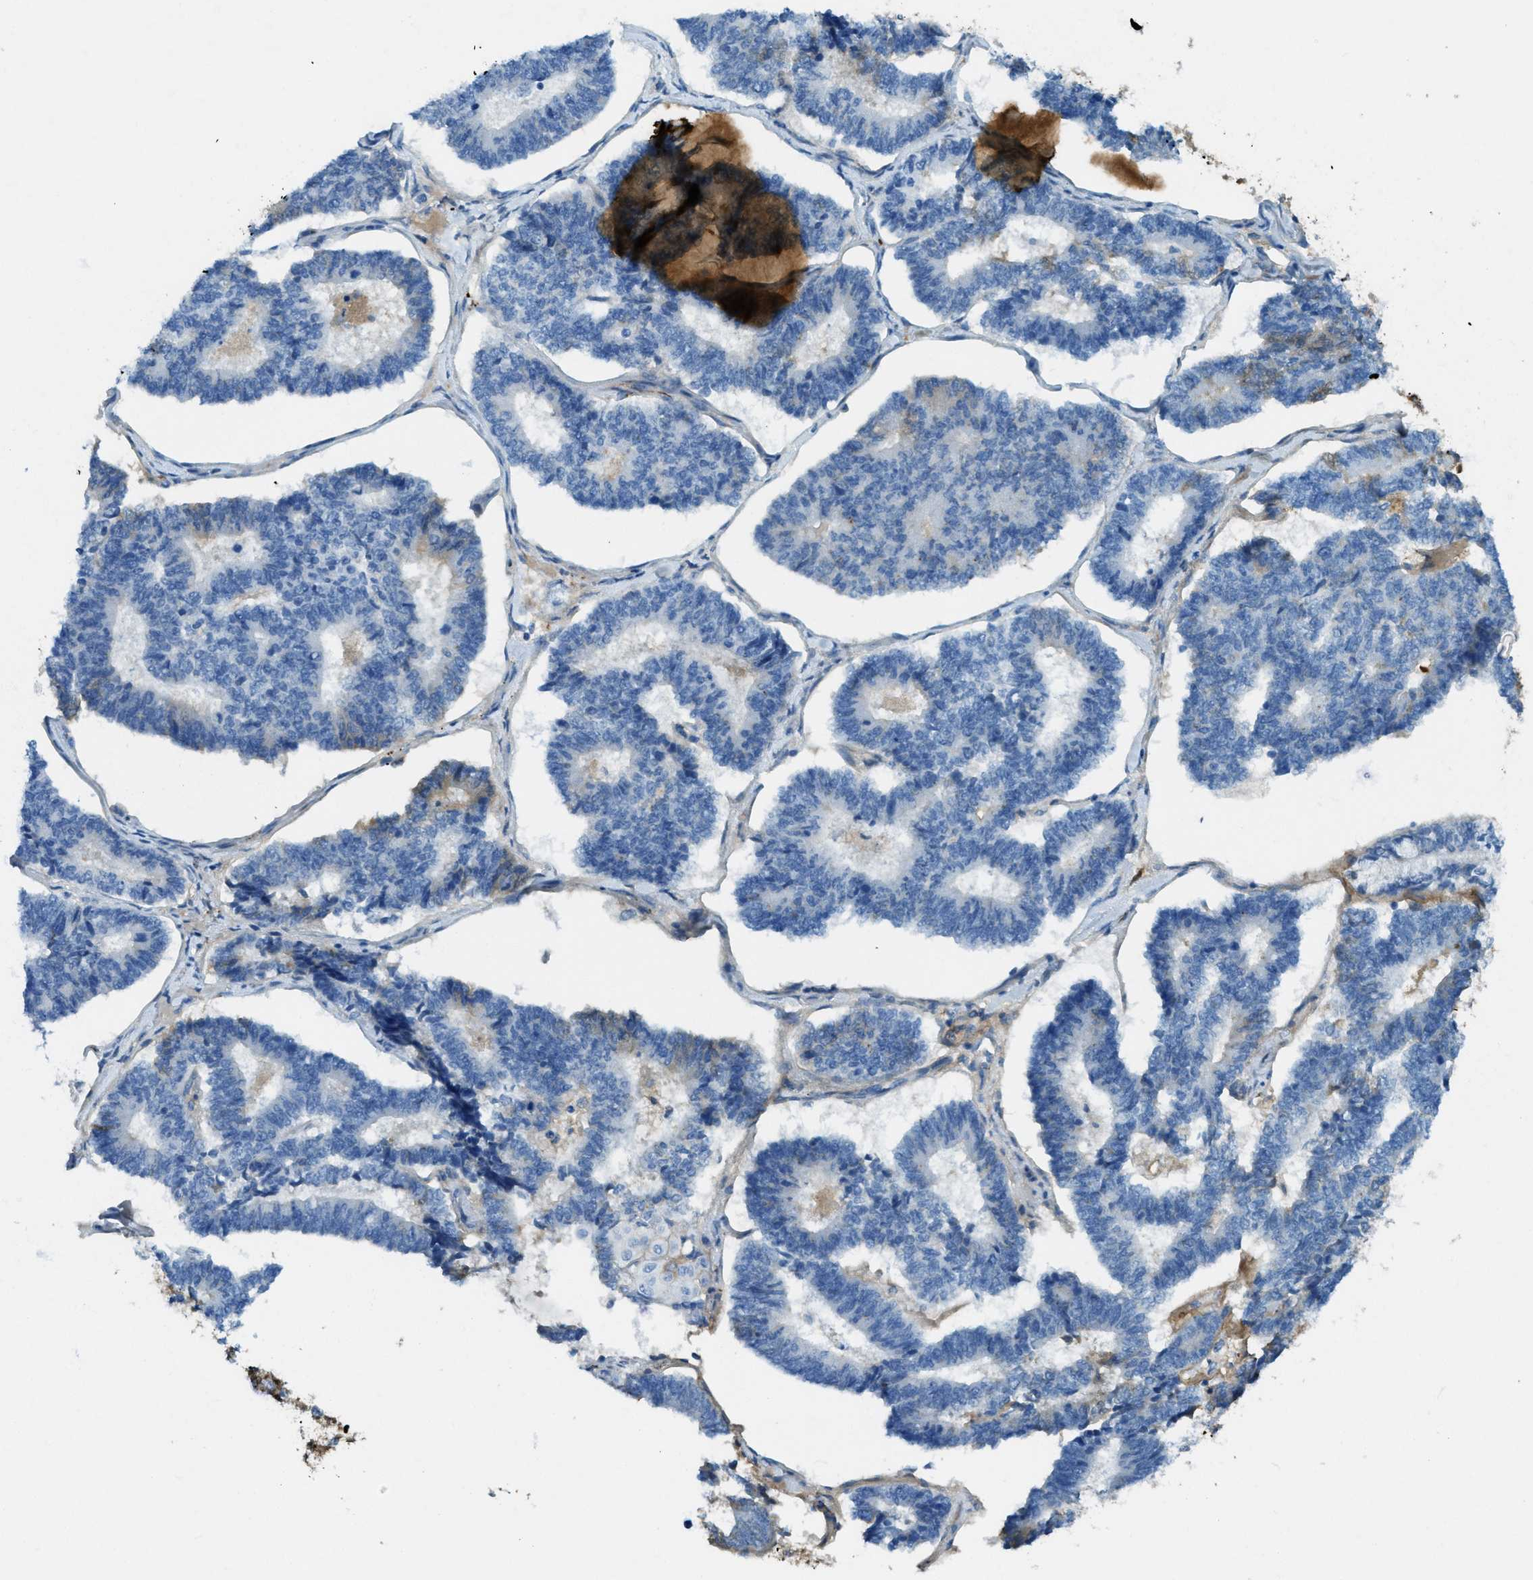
{"staining": {"intensity": "negative", "quantity": "none", "location": "none"}, "tissue": "endometrial cancer", "cell_type": "Tumor cells", "image_type": "cancer", "snomed": [{"axis": "morphology", "description": "Adenocarcinoma, NOS"}, {"axis": "topography", "description": "Endometrium"}], "caption": "Protein analysis of adenocarcinoma (endometrial) reveals no significant positivity in tumor cells. Nuclei are stained in blue.", "gene": "TRIM59", "patient": {"sex": "female", "age": 70}}